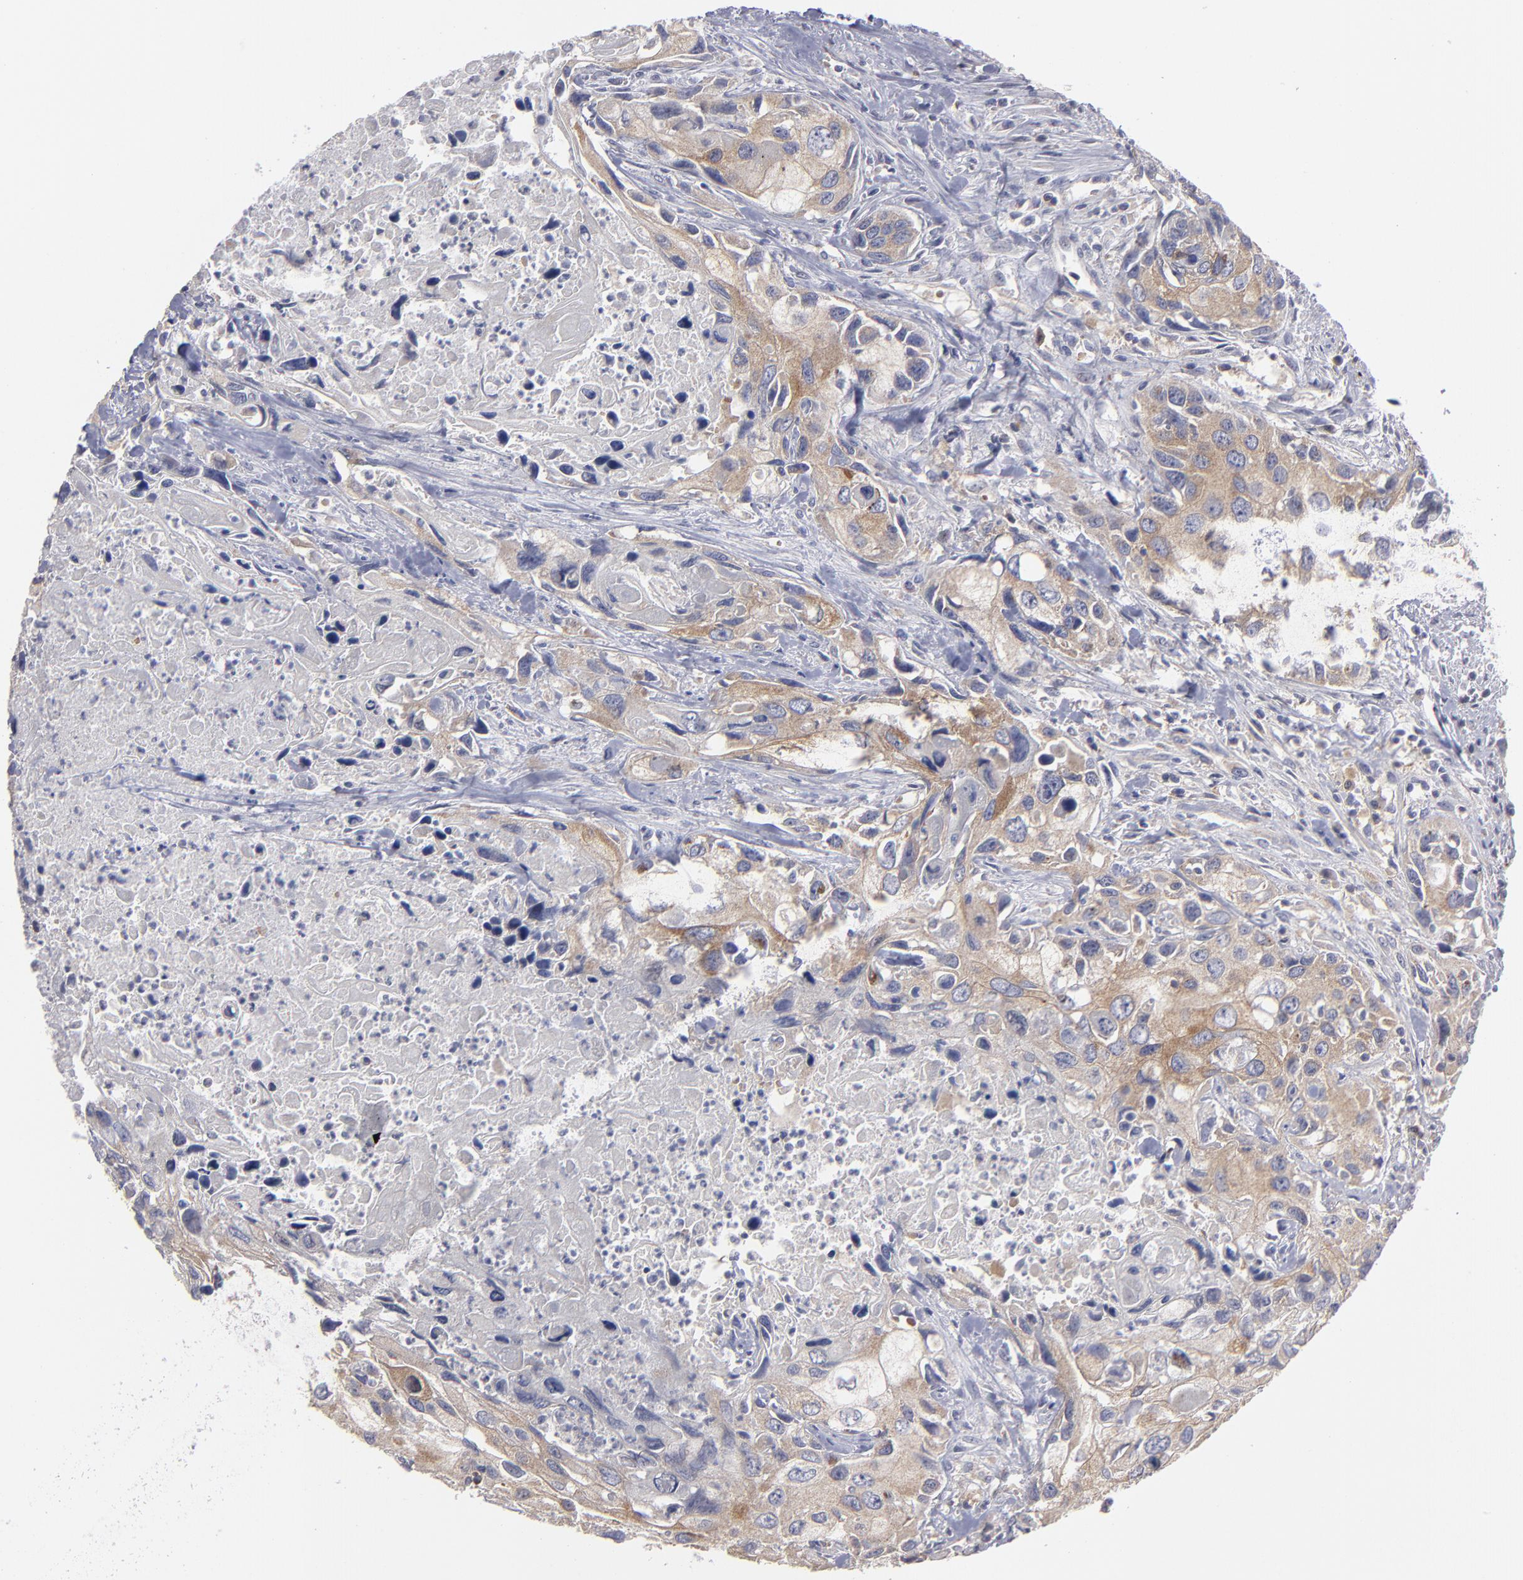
{"staining": {"intensity": "moderate", "quantity": ">75%", "location": "cytoplasmic/membranous"}, "tissue": "urothelial cancer", "cell_type": "Tumor cells", "image_type": "cancer", "snomed": [{"axis": "morphology", "description": "Urothelial carcinoma, High grade"}, {"axis": "topography", "description": "Urinary bladder"}], "caption": "There is medium levels of moderate cytoplasmic/membranous expression in tumor cells of urothelial cancer, as demonstrated by immunohistochemical staining (brown color).", "gene": "CEP97", "patient": {"sex": "male", "age": 71}}